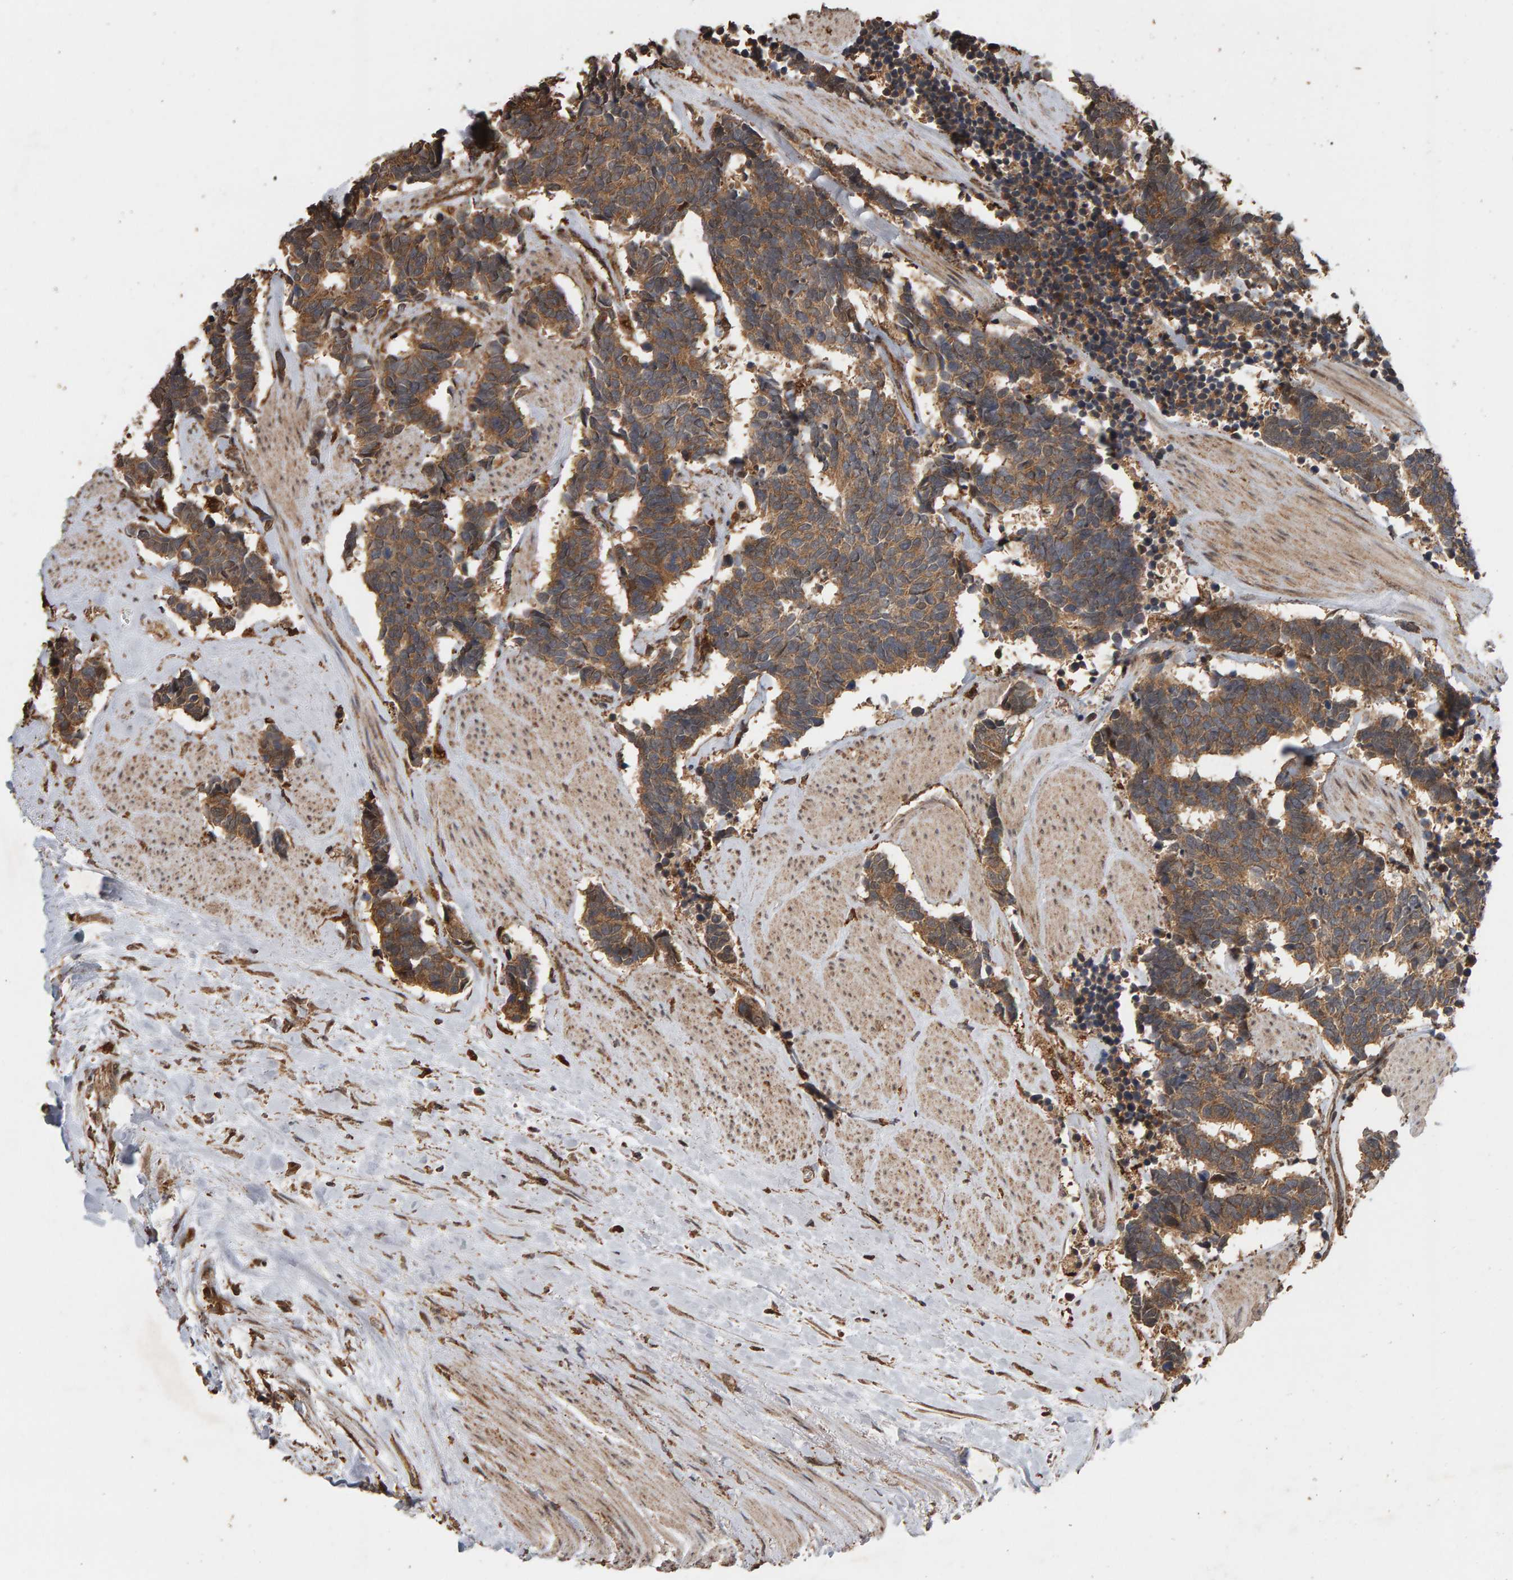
{"staining": {"intensity": "moderate", "quantity": ">75%", "location": "cytoplasmic/membranous"}, "tissue": "carcinoid", "cell_type": "Tumor cells", "image_type": "cancer", "snomed": [{"axis": "morphology", "description": "Carcinoma, NOS"}, {"axis": "morphology", "description": "Carcinoid, malignant, NOS"}, {"axis": "topography", "description": "Urinary bladder"}], "caption": "A histopathology image of carcinoid stained for a protein exhibits moderate cytoplasmic/membranous brown staining in tumor cells. The protein of interest is shown in brown color, while the nuclei are stained blue.", "gene": "GSTK1", "patient": {"sex": "male", "age": 57}}